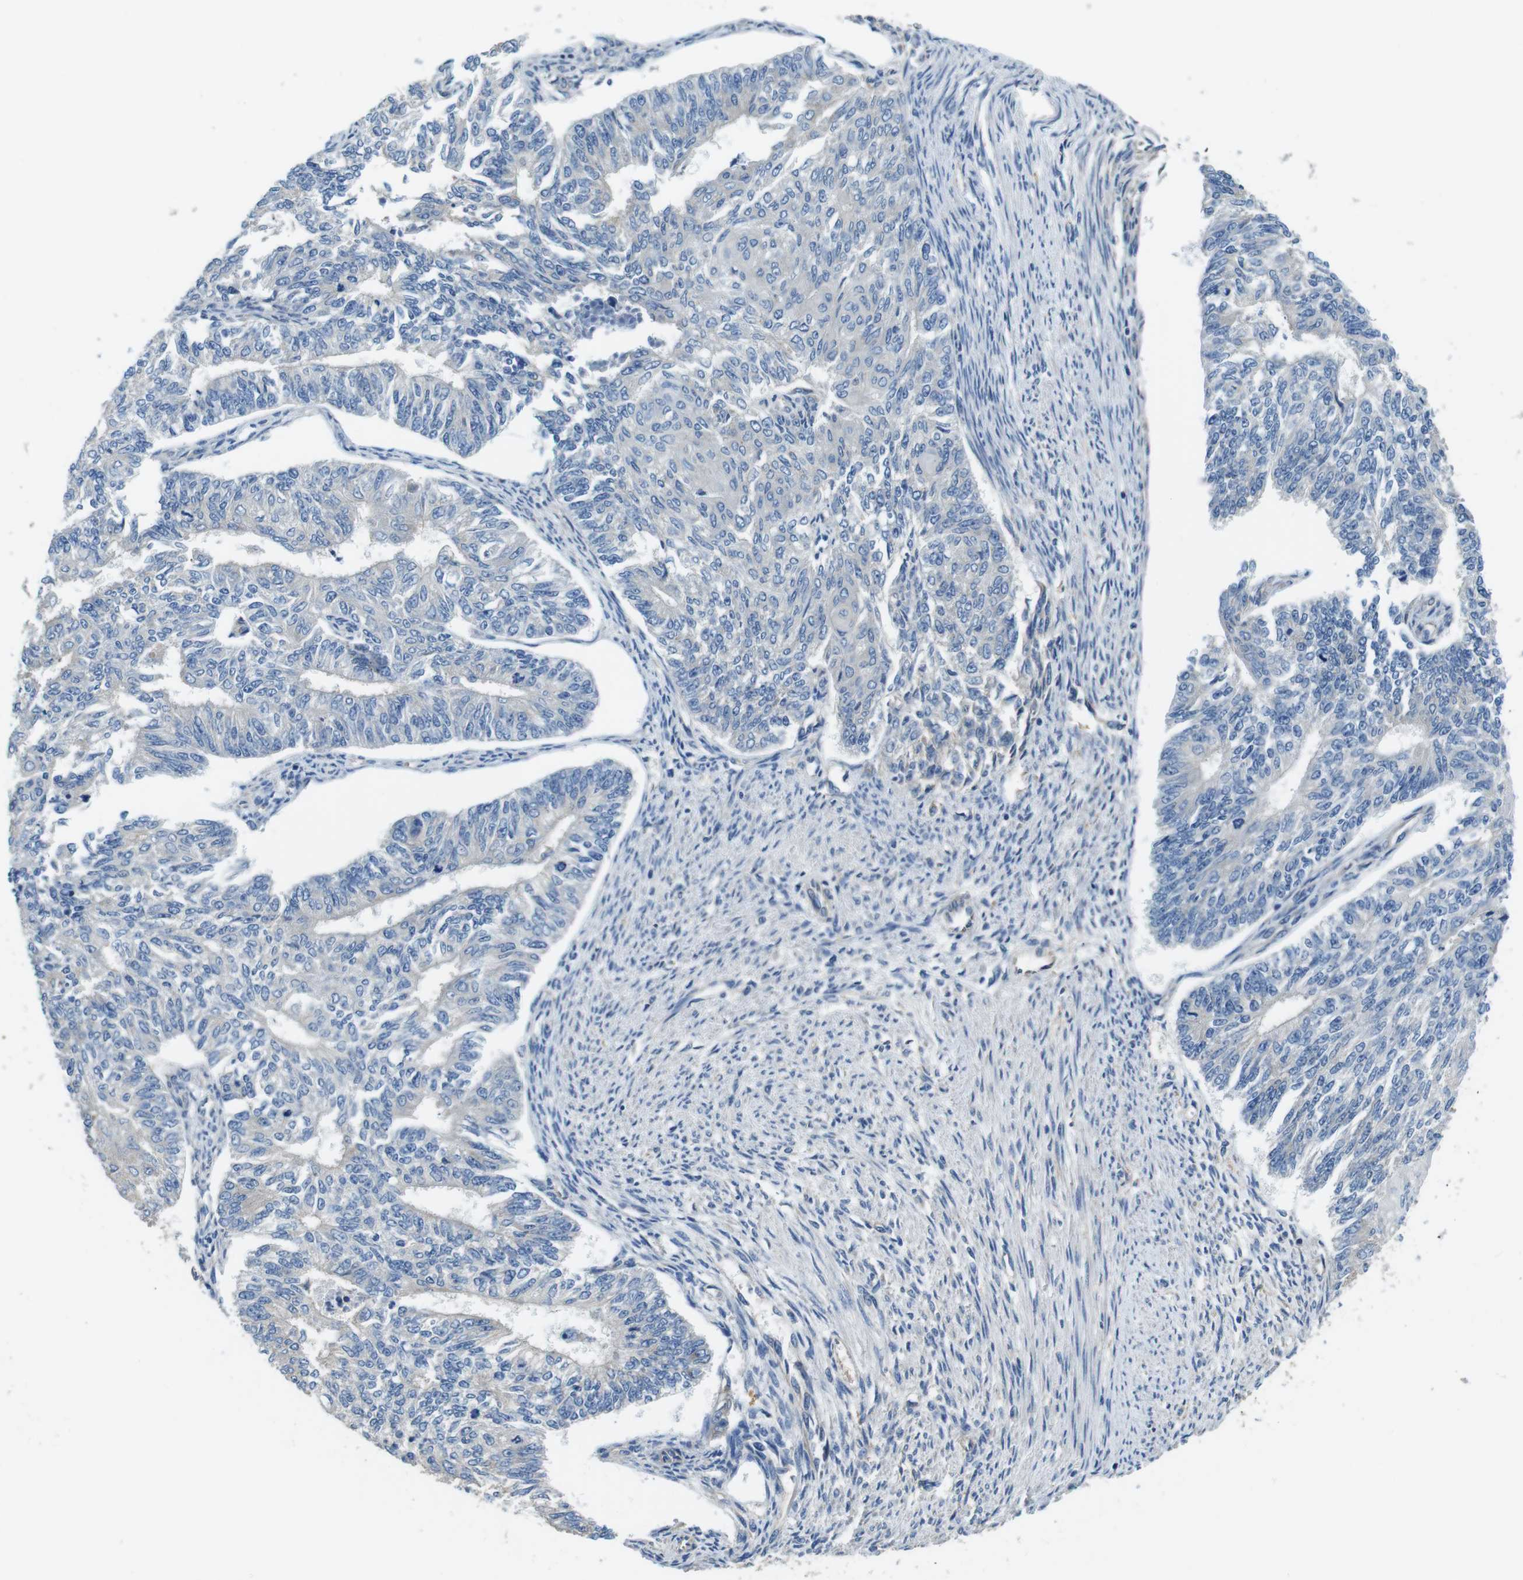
{"staining": {"intensity": "negative", "quantity": "none", "location": "none"}, "tissue": "endometrial cancer", "cell_type": "Tumor cells", "image_type": "cancer", "snomed": [{"axis": "morphology", "description": "Adenocarcinoma, NOS"}, {"axis": "topography", "description": "Endometrium"}], "caption": "This micrograph is of endometrial cancer stained with immunohistochemistry to label a protein in brown with the nuclei are counter-stained blue. There is no staining in tumor cells.", "gene": "DENND4C", "patient": {"sex": "female", "age": 32}}